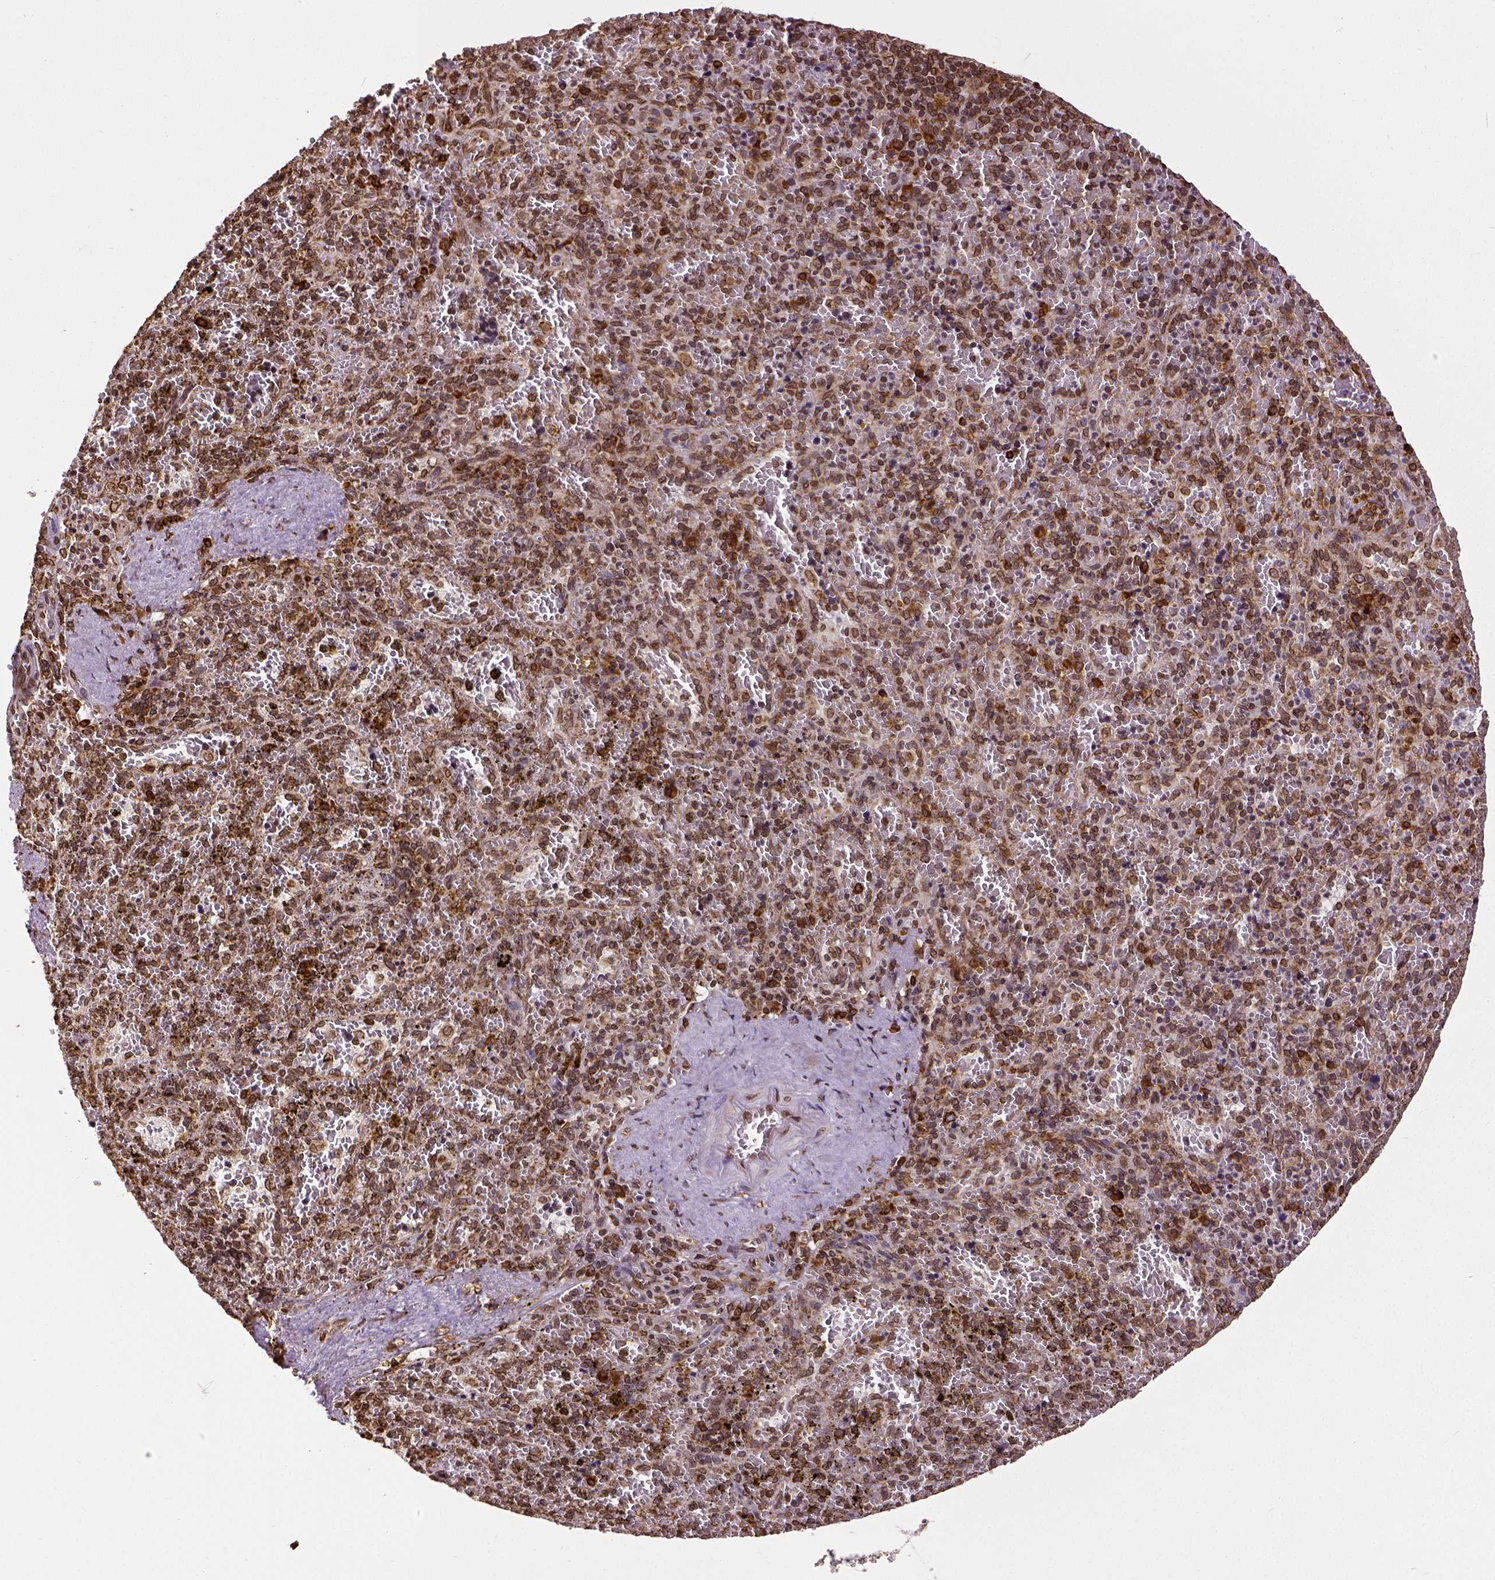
{"staining": {"intensity": "strong", "quantity": ">75%", "location": "cytoplasmic/membranous,nuclear"}, "tissue": "spleen", "cell_type": "Cells in red pulp", "image_type": "normal", "snomed": [{"axis": "morphology", "description": "Normal tissue, NOS"}, {"axis": "topography", "description": "Spleen"}], "caption": "Protein expression by IHC demonstrates strong cytoplasmic/membranous,nuclear expression in about >75% of cells in red pulp in unremarkable spleen.", "gene": "MTDH", "patient": {"sex": "female", "age": 50}}